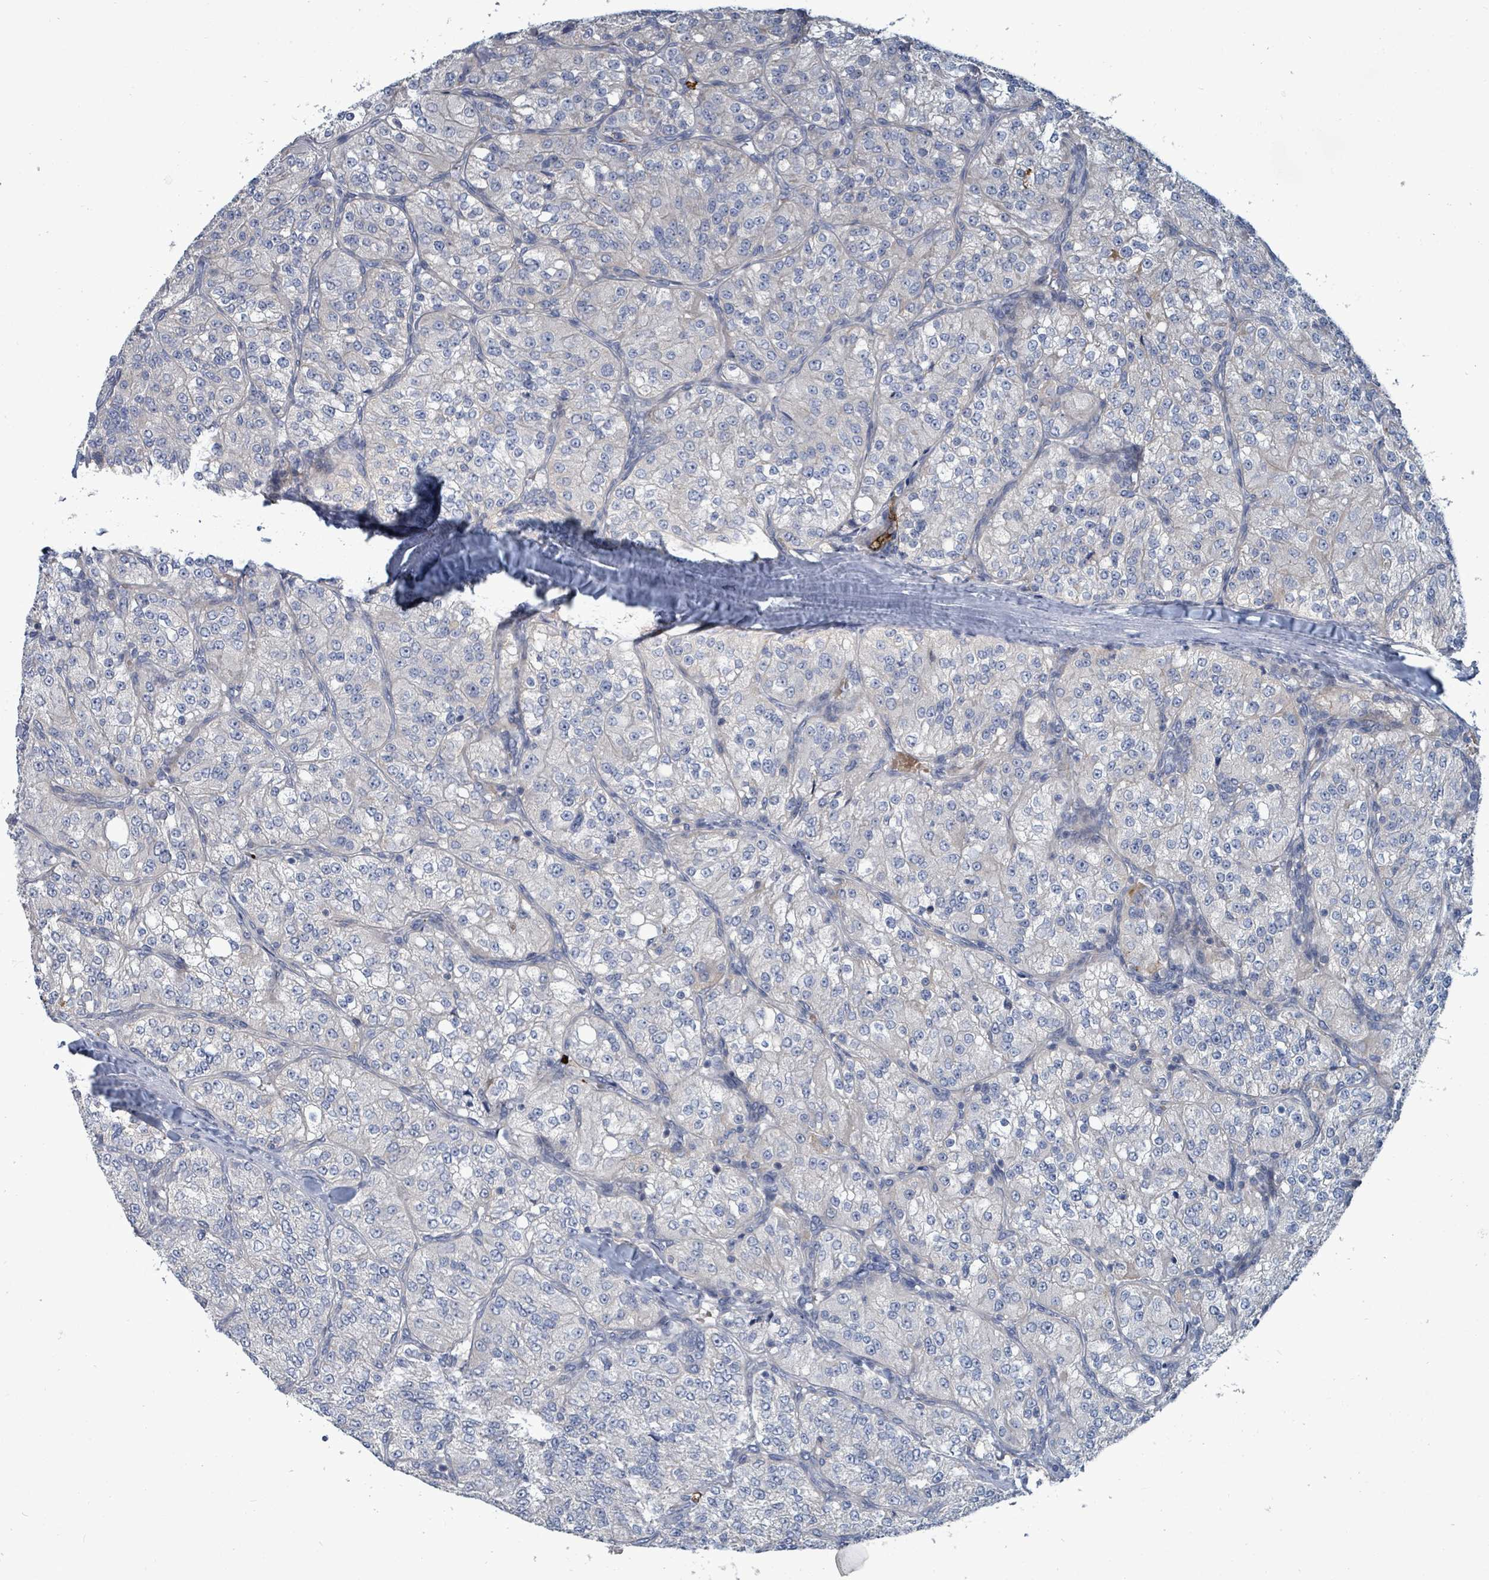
{"staining": {"intensity": "negative", "quantity": "none", "location": "none"}, "tissue": "renal cancer", "cell_type": "Tumor cells", "image_type": "cancer", "snomed": [{"axis": "morphology", "description": "Adenocarcinoma, NOS"}, {"axis": "topography", "description": "Kidney"}], "caption": "An image of human adenocarcinoma (renal) is negative for staining in tumor cells.", "gene": "TRDMT1", "patient": {"sex": "female", "age": 63}}